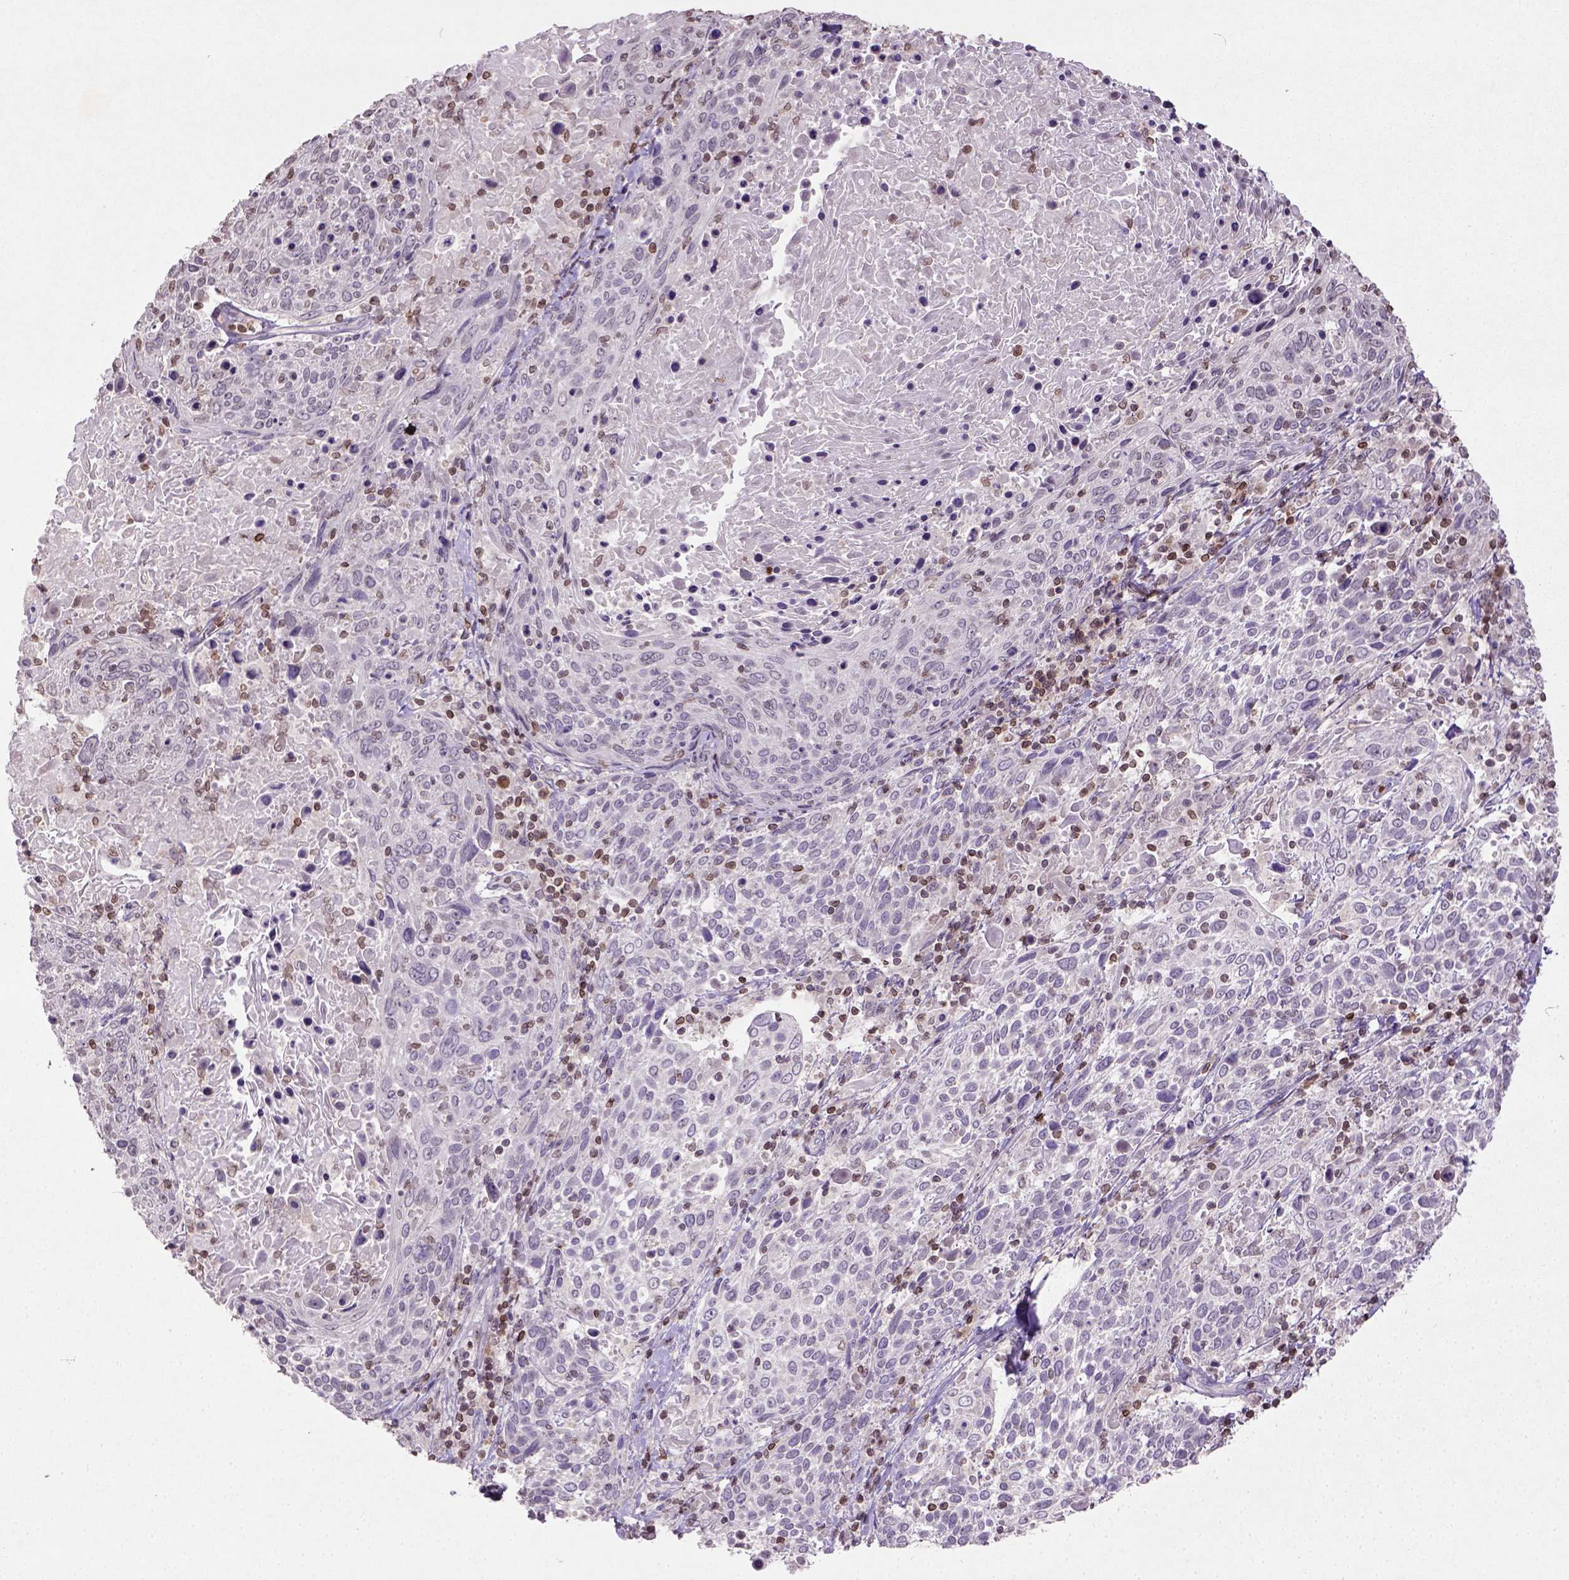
{"staining": {"intensity": "negative", "quantity": "none", "location": "none"}, "tissue": "cervical cancer", "cell_type": "Tumor cells", "image_type": "cancer", "snomed": [{"axis": "morphology", "description": "Squamous cell carcinoma, NOS"}, {"axis": "topography", "description": "Cervix"}], "caption": "Immunohistochemistry (IHC) of squamous cell carcinoma (cervical) exhibits no positivity in tumor cells.", "gene": "NUDT3", "patient": {"sex": "female", "age": 61}}